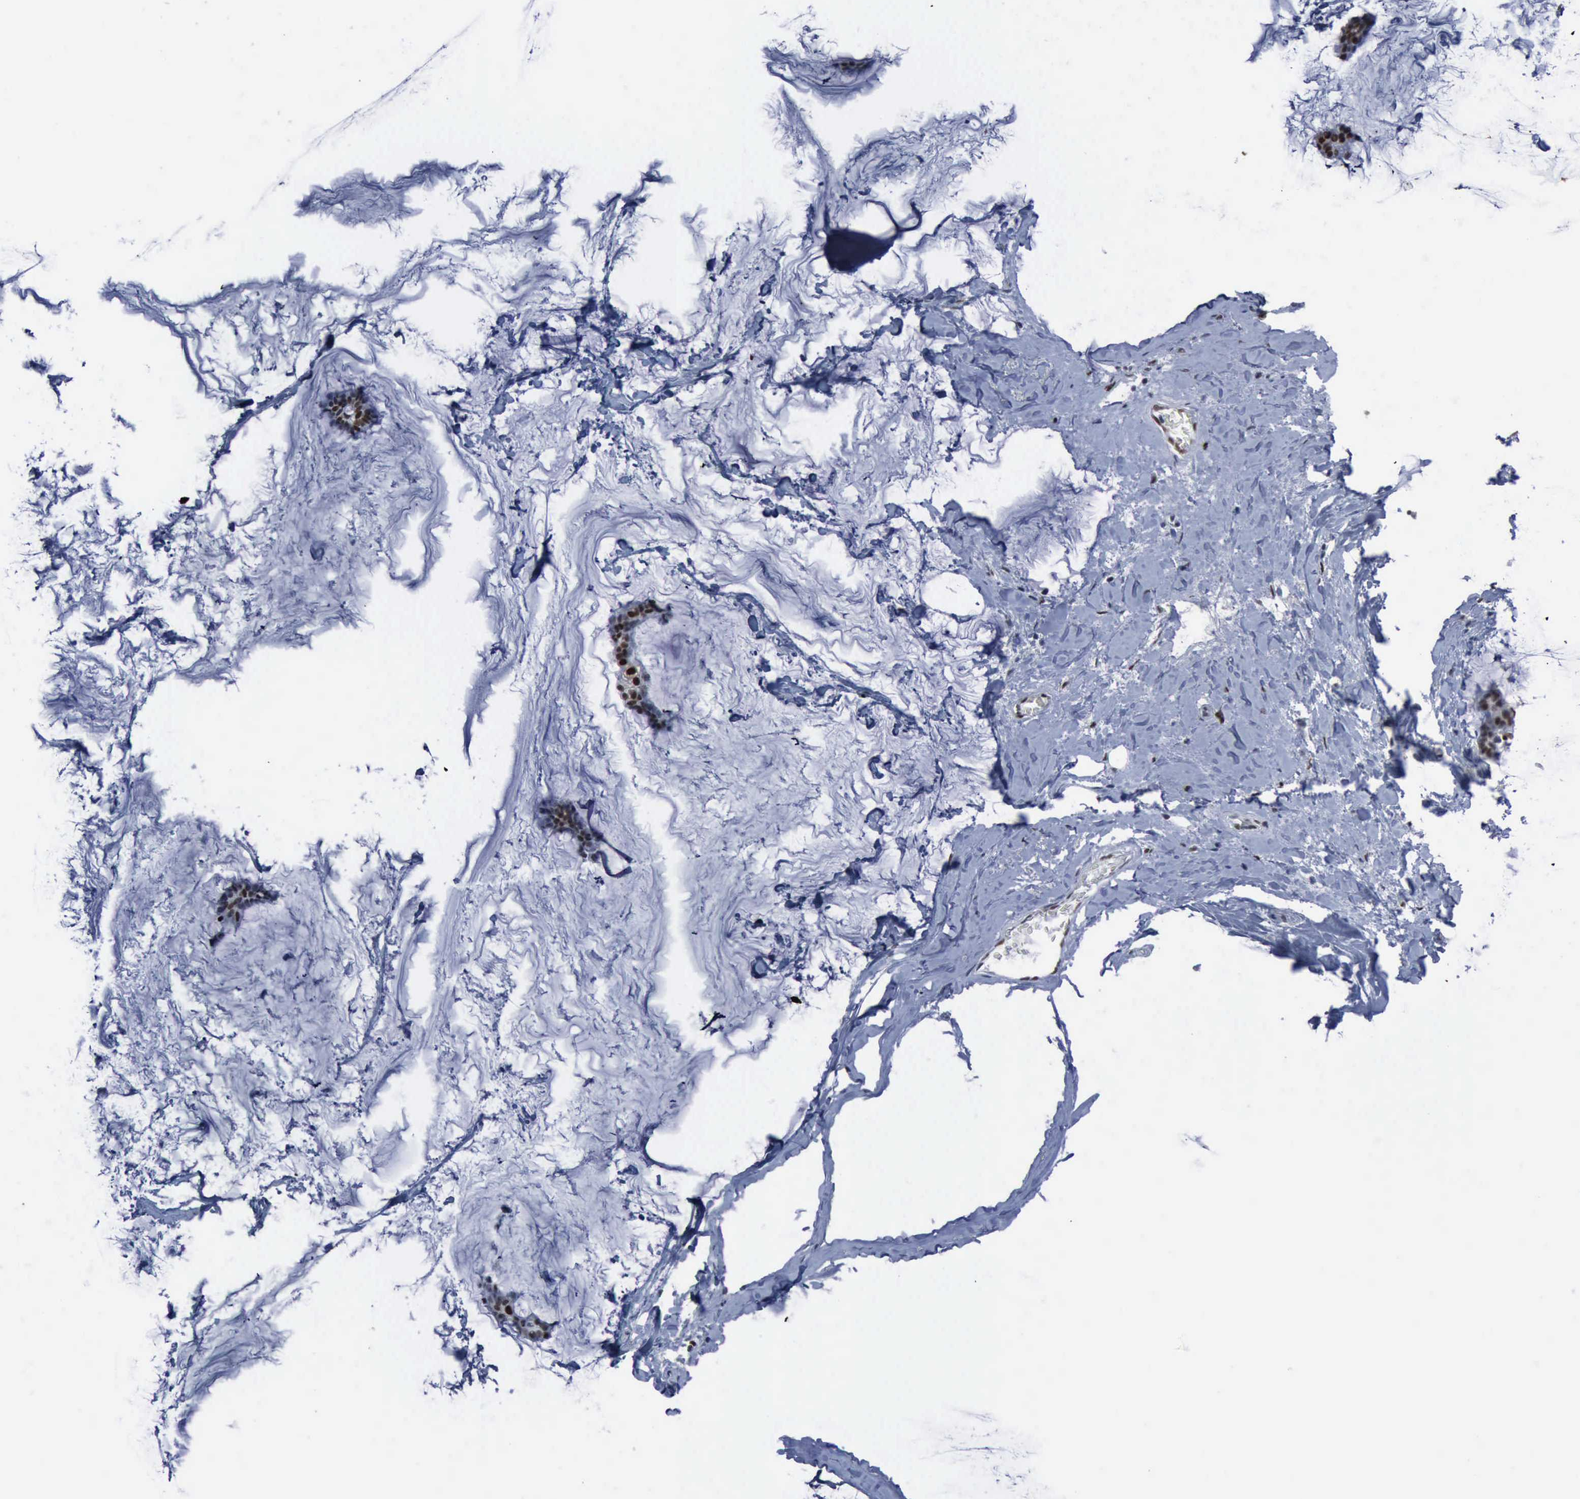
{"staining": {"intensity": "strong", "quantity": ">75%", "location": "nuclear"}, "tissue": "breast cancer", "cell_type": "Tumor cells", "image_type": "cancer", "snomed": [{"axis": "morphology", "description": "Duct carcinoma"}, {"axis": "topography", "description": "Breast"}], "caption": "Approximately >75% of tumor cells in human intraductal carcinoma (breast) demonstrate strong nuclear protein positivity as visualized by brown immunohistochemical staining.", "gene": "PCNA", "patient": {"sex": "female", "age": 93}}